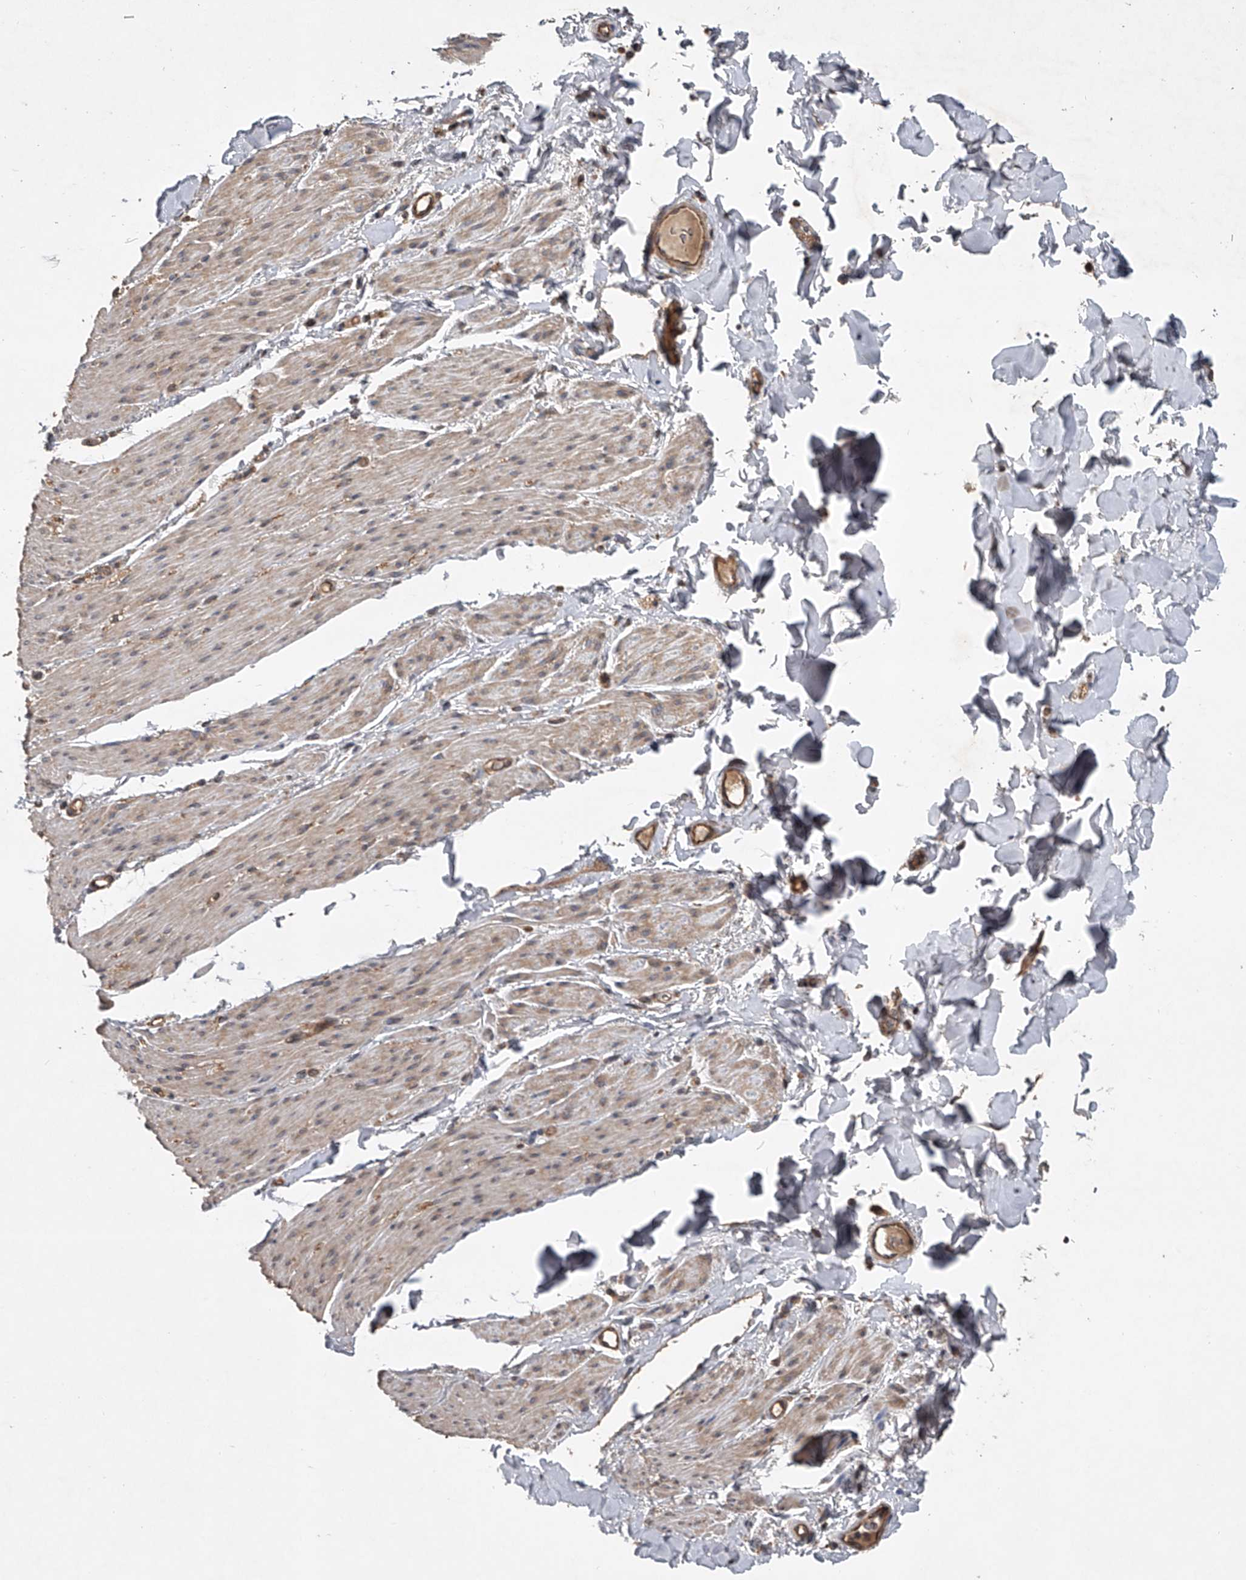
{"staining": {"intensity": "weak", "quantity": "25%-75%", "location": "cytoplasmic/membranous"}, "tissue": "smooth muscle", "cell_type": "Smooth muscle cells", "image_type": "normal", "snomed": [{"axis": "morphology", "description": "Normal tissue, NOS"}, {"axis": "topography", "description": "Colon"}, {"axis": "topography", "description": "Peripheral nerve tissue"}], "caption": "Human smooth muscle stained for a protein (brown) reveals weak cytoplasmic/membranous positive staining in about 25%-75% of smooth muscle cells.", "gene": "NFS1", "patient": {"sex": "female", "age": 61}}